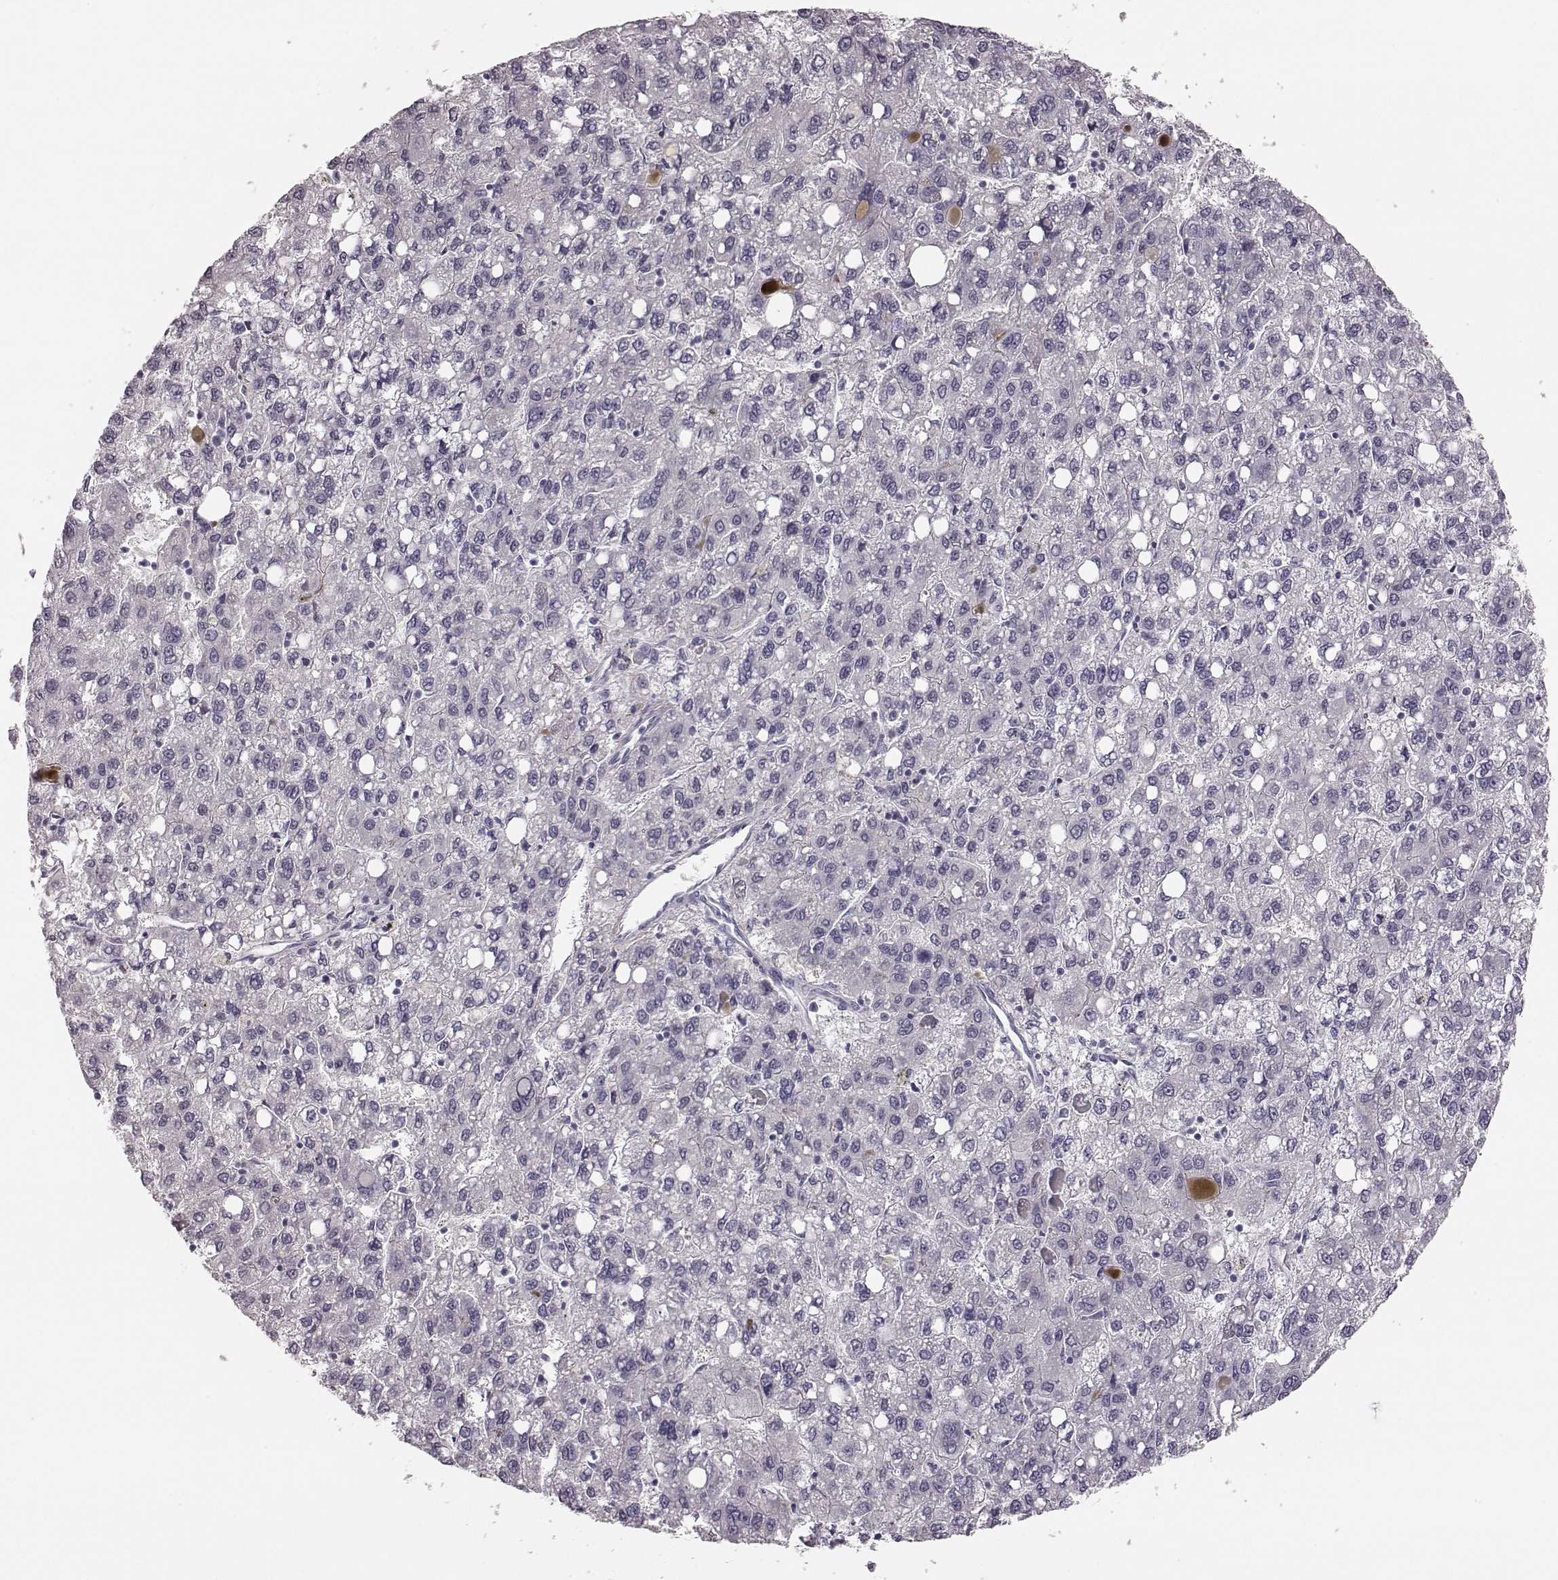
{"staining": {"intensity": "negative", "quantity": "none", "location": "none"}, "tissue": "liver cancer", "cell_type": "Tumor cells", "image_type": "cancer", "snomed": [{"axis": "morphology", "description": "Carcinoma, Hepatocellular, NOS"}, {"axis": "topography", "description": "Liver"}], "caption": "Immunohistochemistry histopathology image of neoplastic tissue: human liver cancer (hepatocellular carcinoma) stained with DAB (3,3'-diaminobenzidine) shows no significant protein staining in tumor cells.", "gene": "ZNF433", "patient": {"sex": "female", "age": 82}}